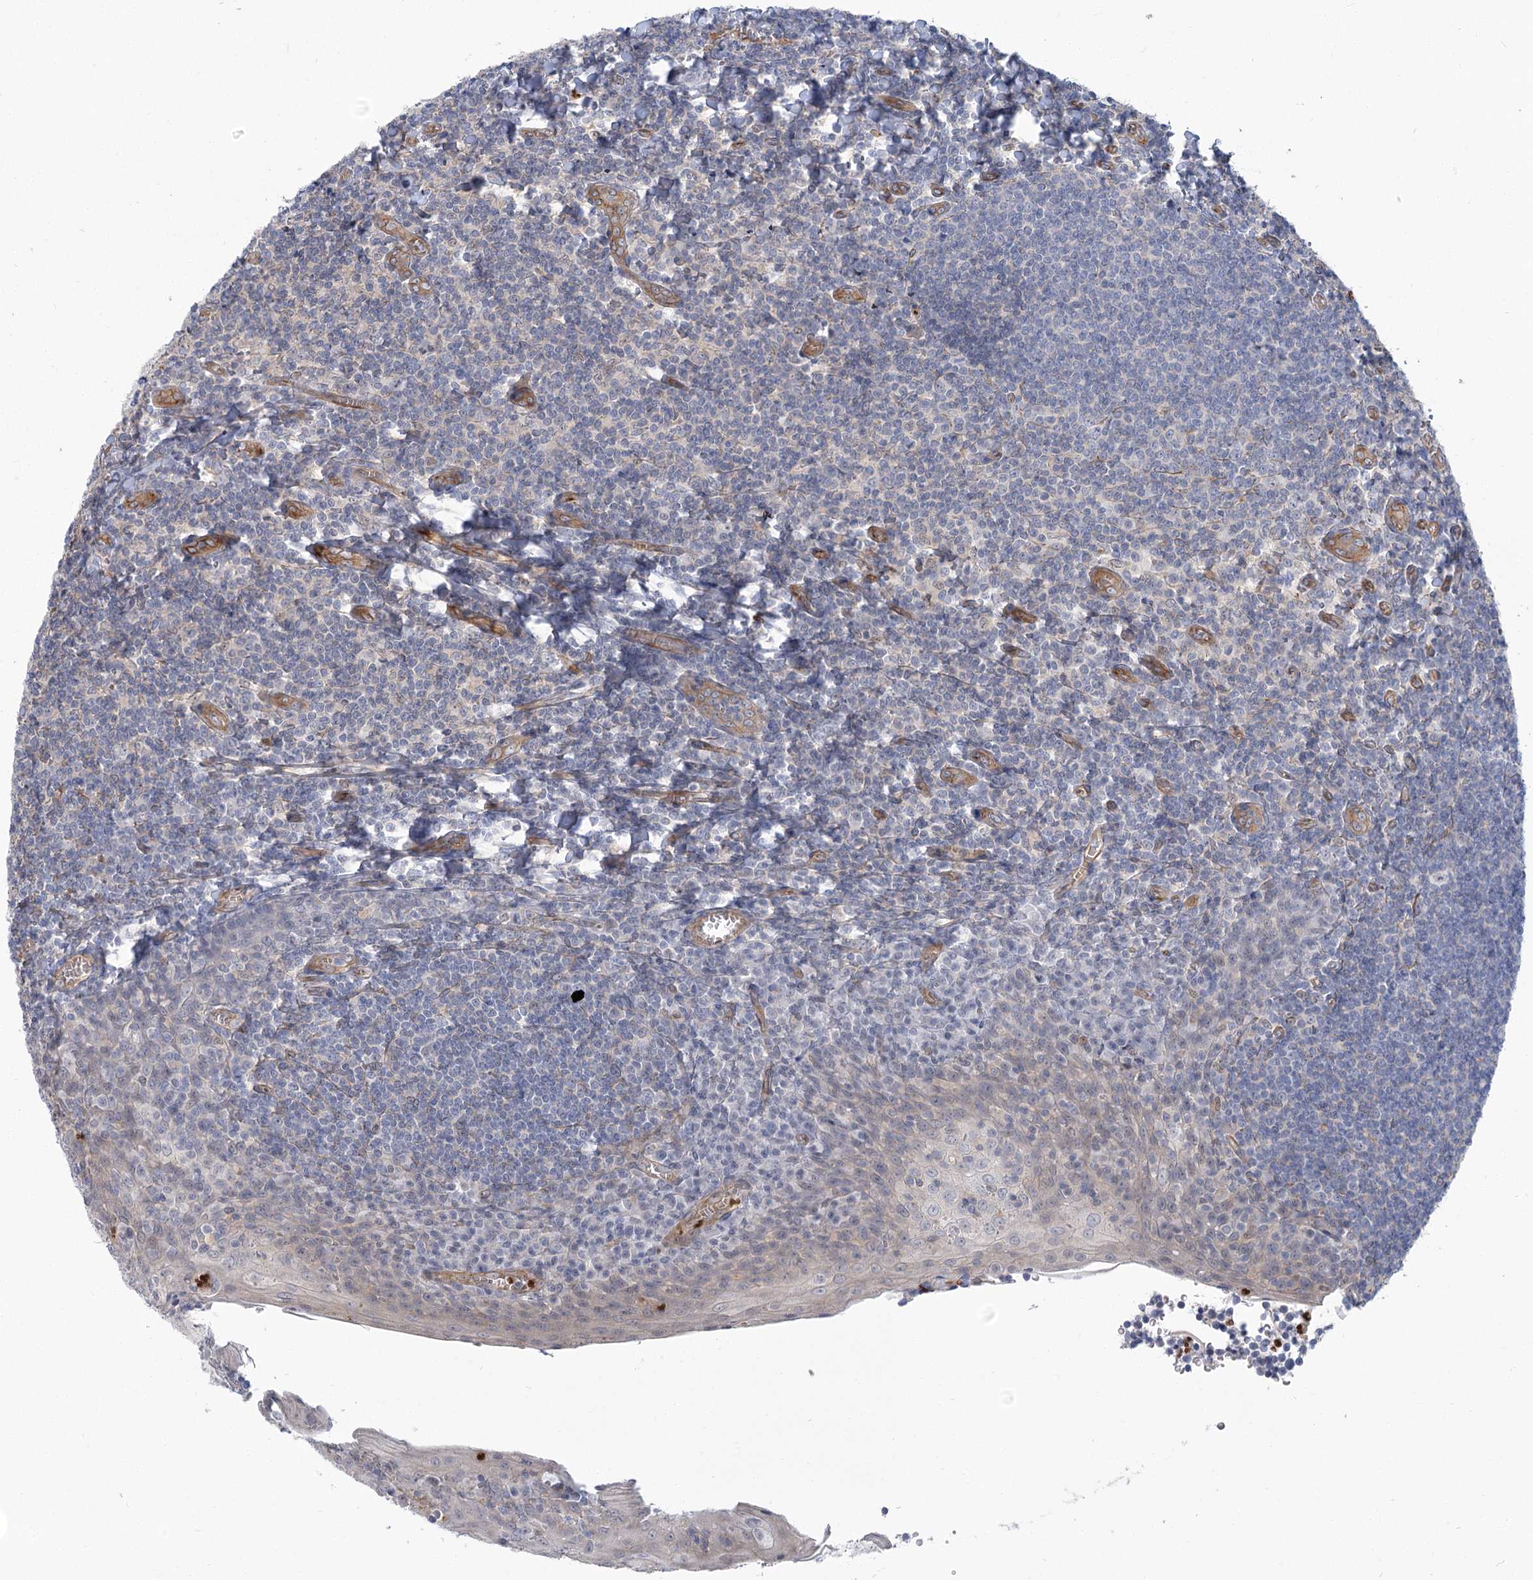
{"staining": {"intensity": "negative", "quantity": "none", "location": "none"}, "tissue": "tonsil", "cell_type": "Germinal center cells", "image_type": "normal", "snomed": [{"axis": "morphology", "description": "Normal tissue, NOS"}, {"axis": "topography", "description": "Tonsil"}], "caption": "Immunohistochemistry (IHC) image of unremarkable tonsil: tonsil stained with DAB exhibits no significant protein staining in germinal center cells.", "gene": "THAP6", "patient": {"sex": "male", "age": 27}}